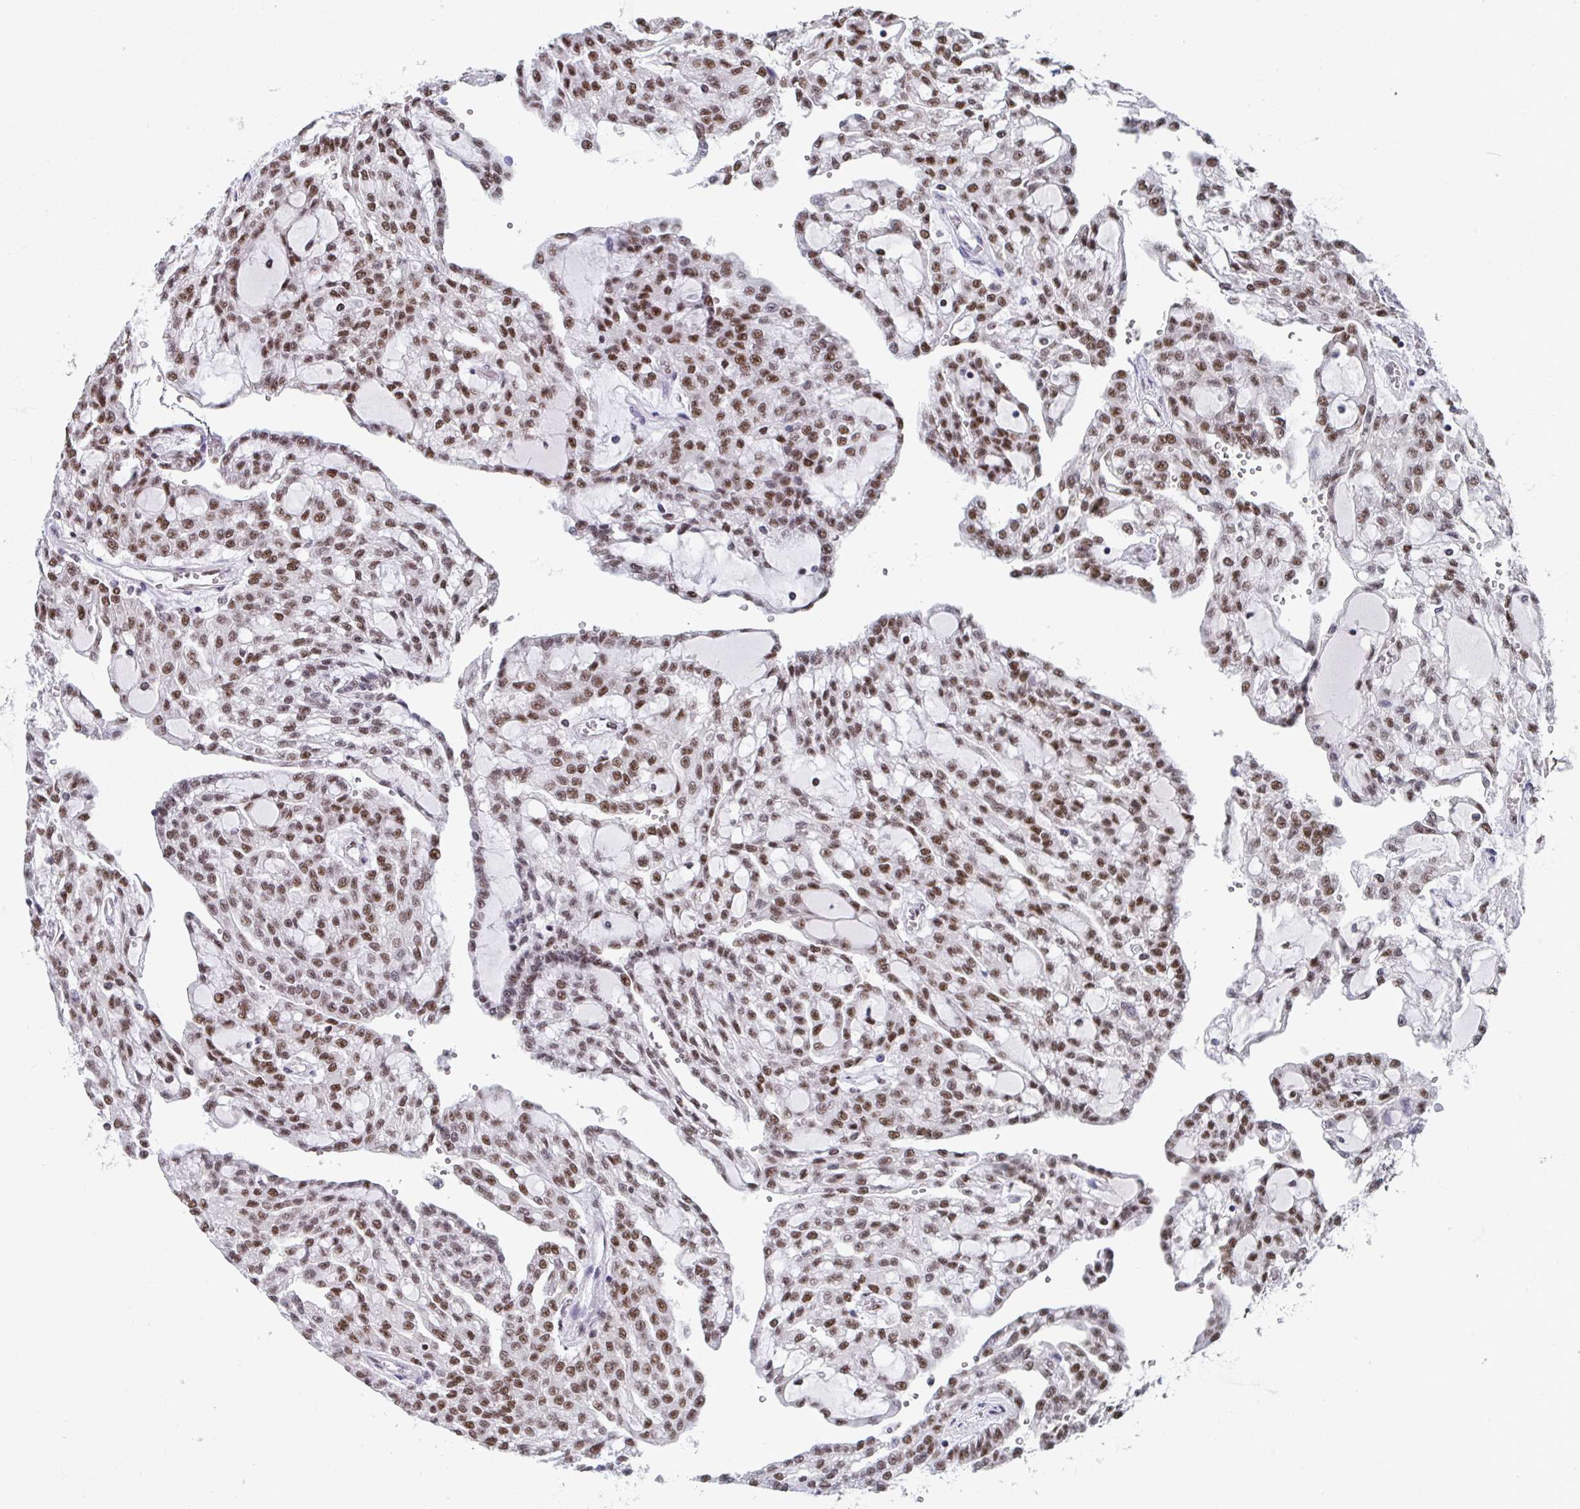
{"staining": {"intensity": "moderate", "quantity": ">75%", "location": "nuclear"}, "tissue": "renal cancer", "cell_type": "Tumor cells", "image_type": "cancer", "snomed": [{"axis": "morphology", "description": "Adenocarcinoma, NOS"}, {"axis": "topography", "description": "Kidney"}], "caption": "Brown immunohistochemical staining in human renal cancer demonstrates moderate nuclear positivity in approximately >75% of tumor cells.", "gene": "JDP2", "patient": {"sex": "male", "age": 63}}